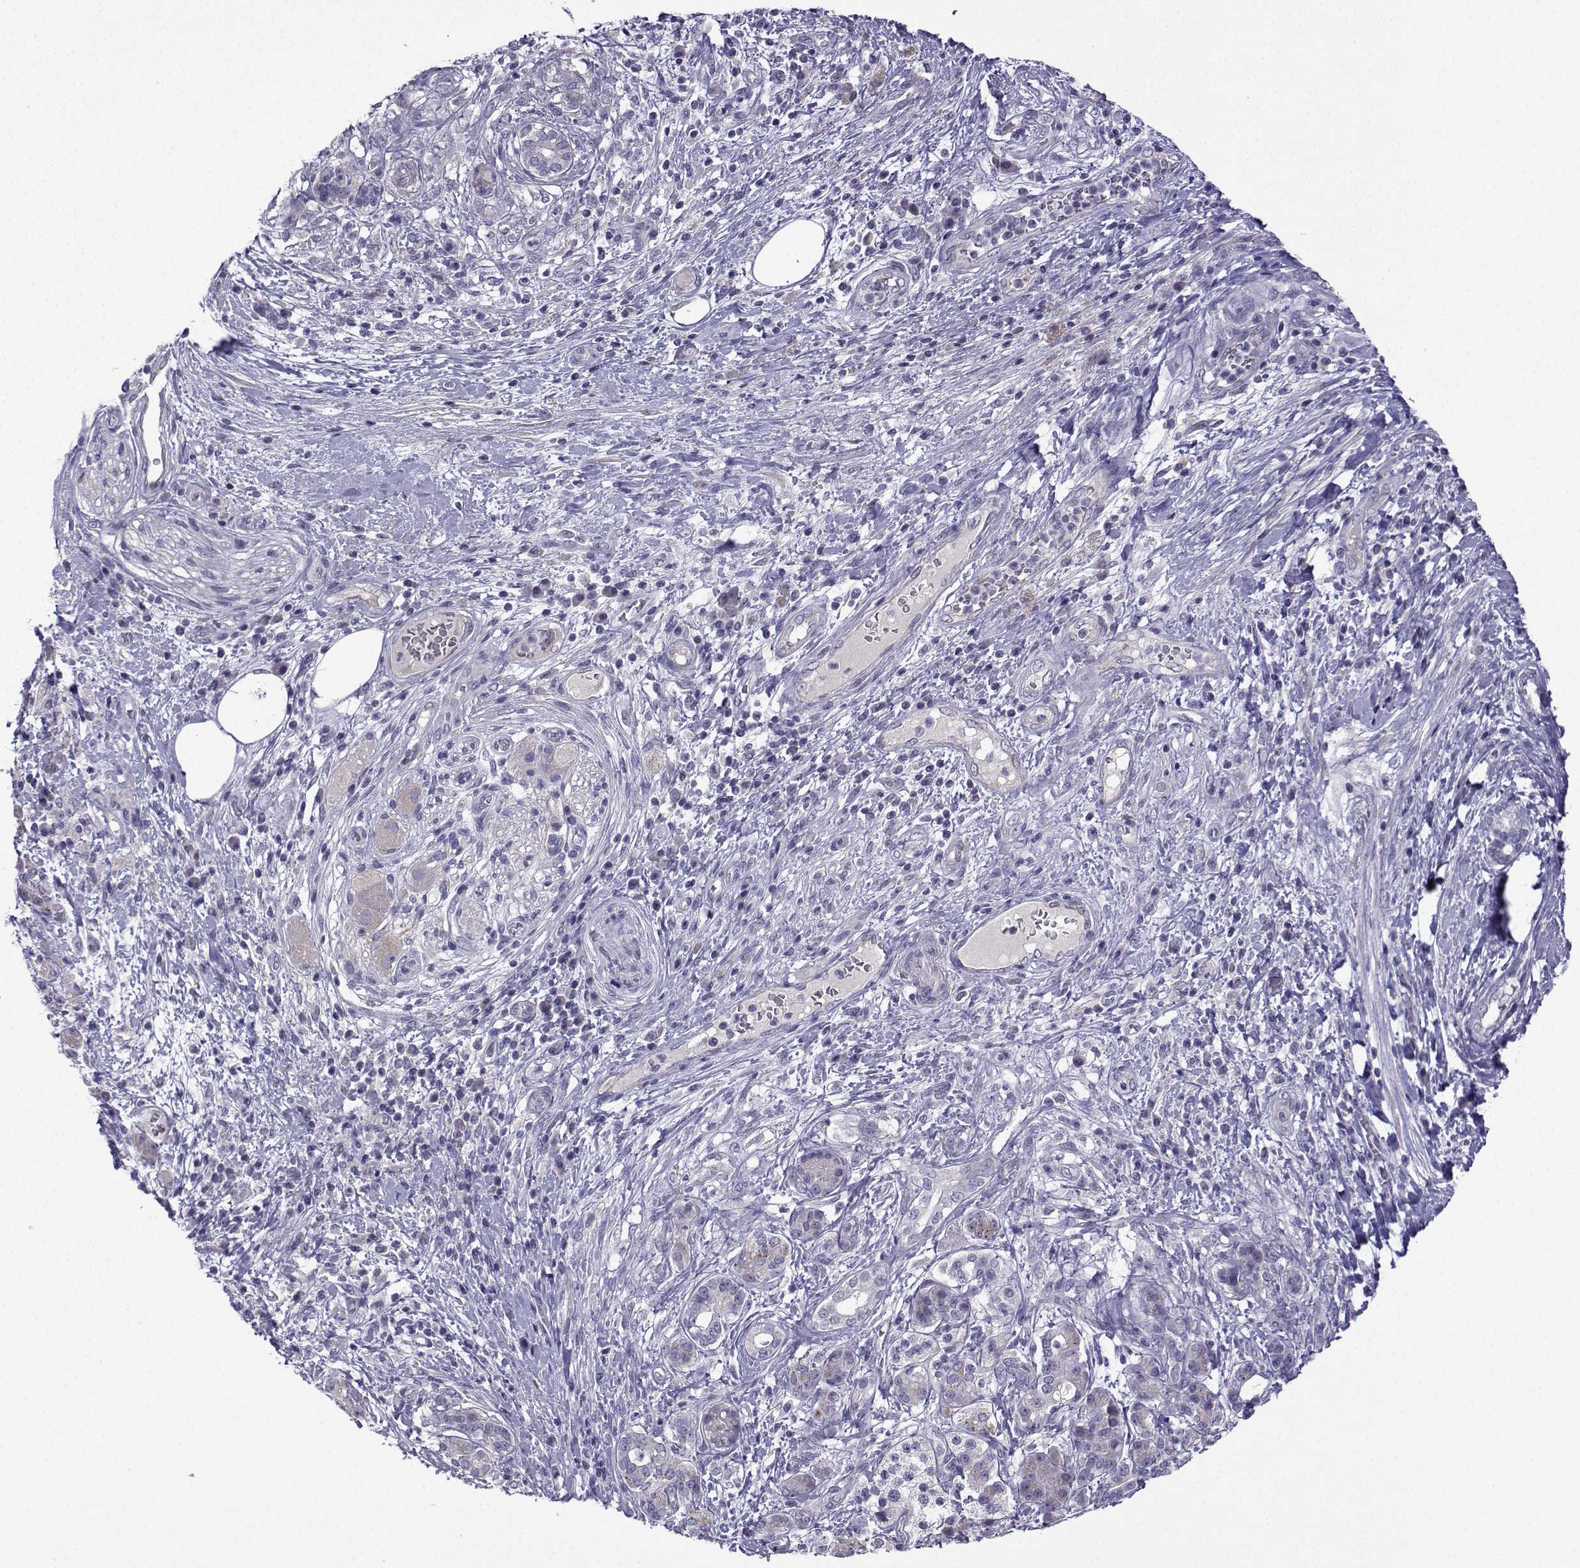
{"staining": {"intensity": "negative", "quantity": "none", "location": "none"}, "tissue": "pancreatic cancer", "cell_type": "Tumor cells", "image_type": "cancer", "snomed": [{"axis": "morphology", "description": "Adenocarcinoma, NOS"}, {"axis": "topography", "description": "Pancreas"}], "caption": "IHC histopathology image of neoplastic tissue: adenocarcinoma (pancreatic) stained with DAB demonstrates no significant protein staining in tumor cells.", "gene": "SPACA7", "patient": {"sex": "female", "age": 73}}